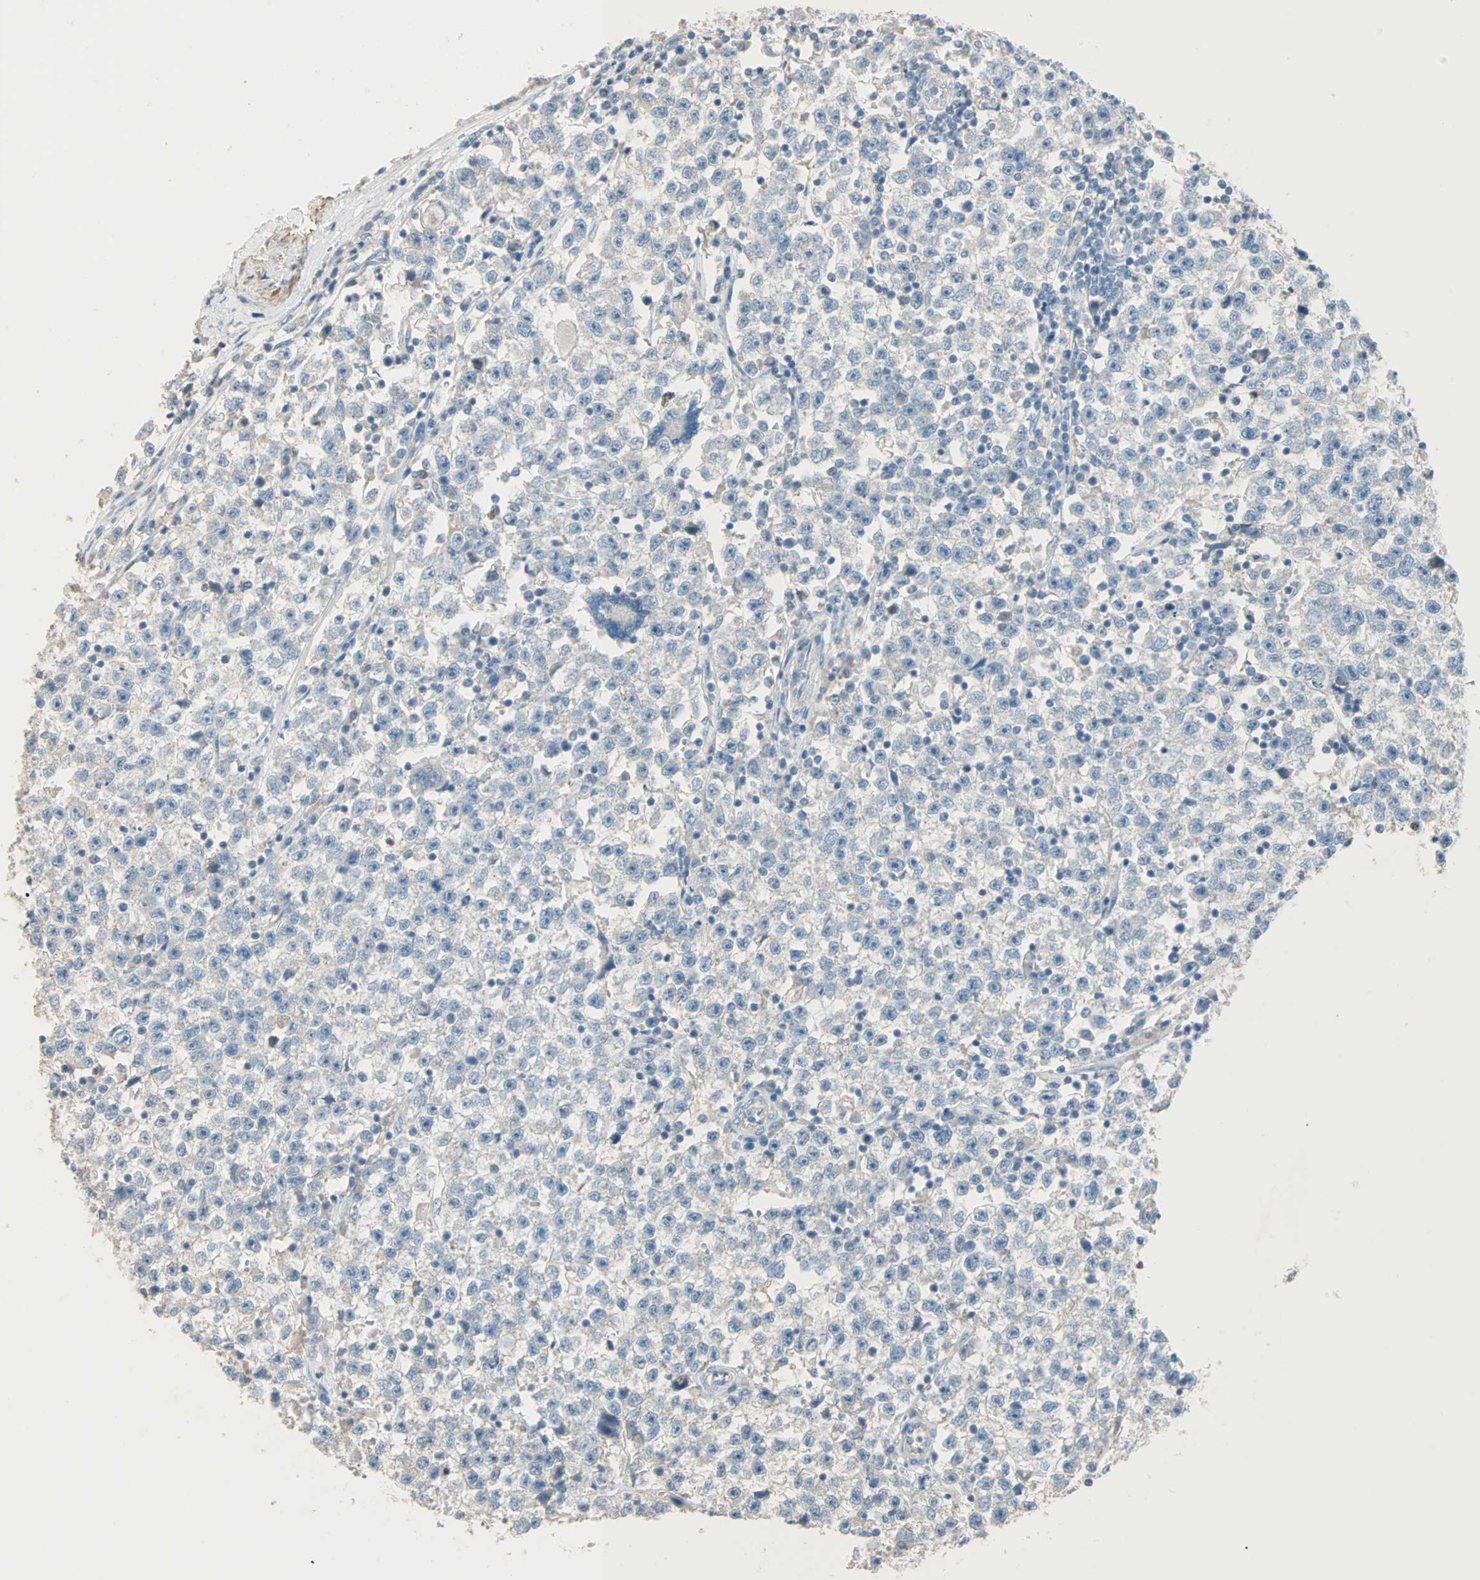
{"staining": {"intensity": "negative", "quantity": "none", "location": "none"}, "tissue": "testis cancer", "cell_type": "Tumor cells", "image_type": "cancer", "snomed": [{"axis": "morphology", "description": "Seminoma, NOS"}, {"axis": "topography", "description": "Testis"}], "caption": "Protein analysis of testis cancer reveals no significant staining in tumor cells. (DAB (3,3'-diaminobenzidine) IHC visualized using brightfield microscopy, high magnification).", "gene": "ACVRL1", "patient": {"sex": "male", "age": 22}}